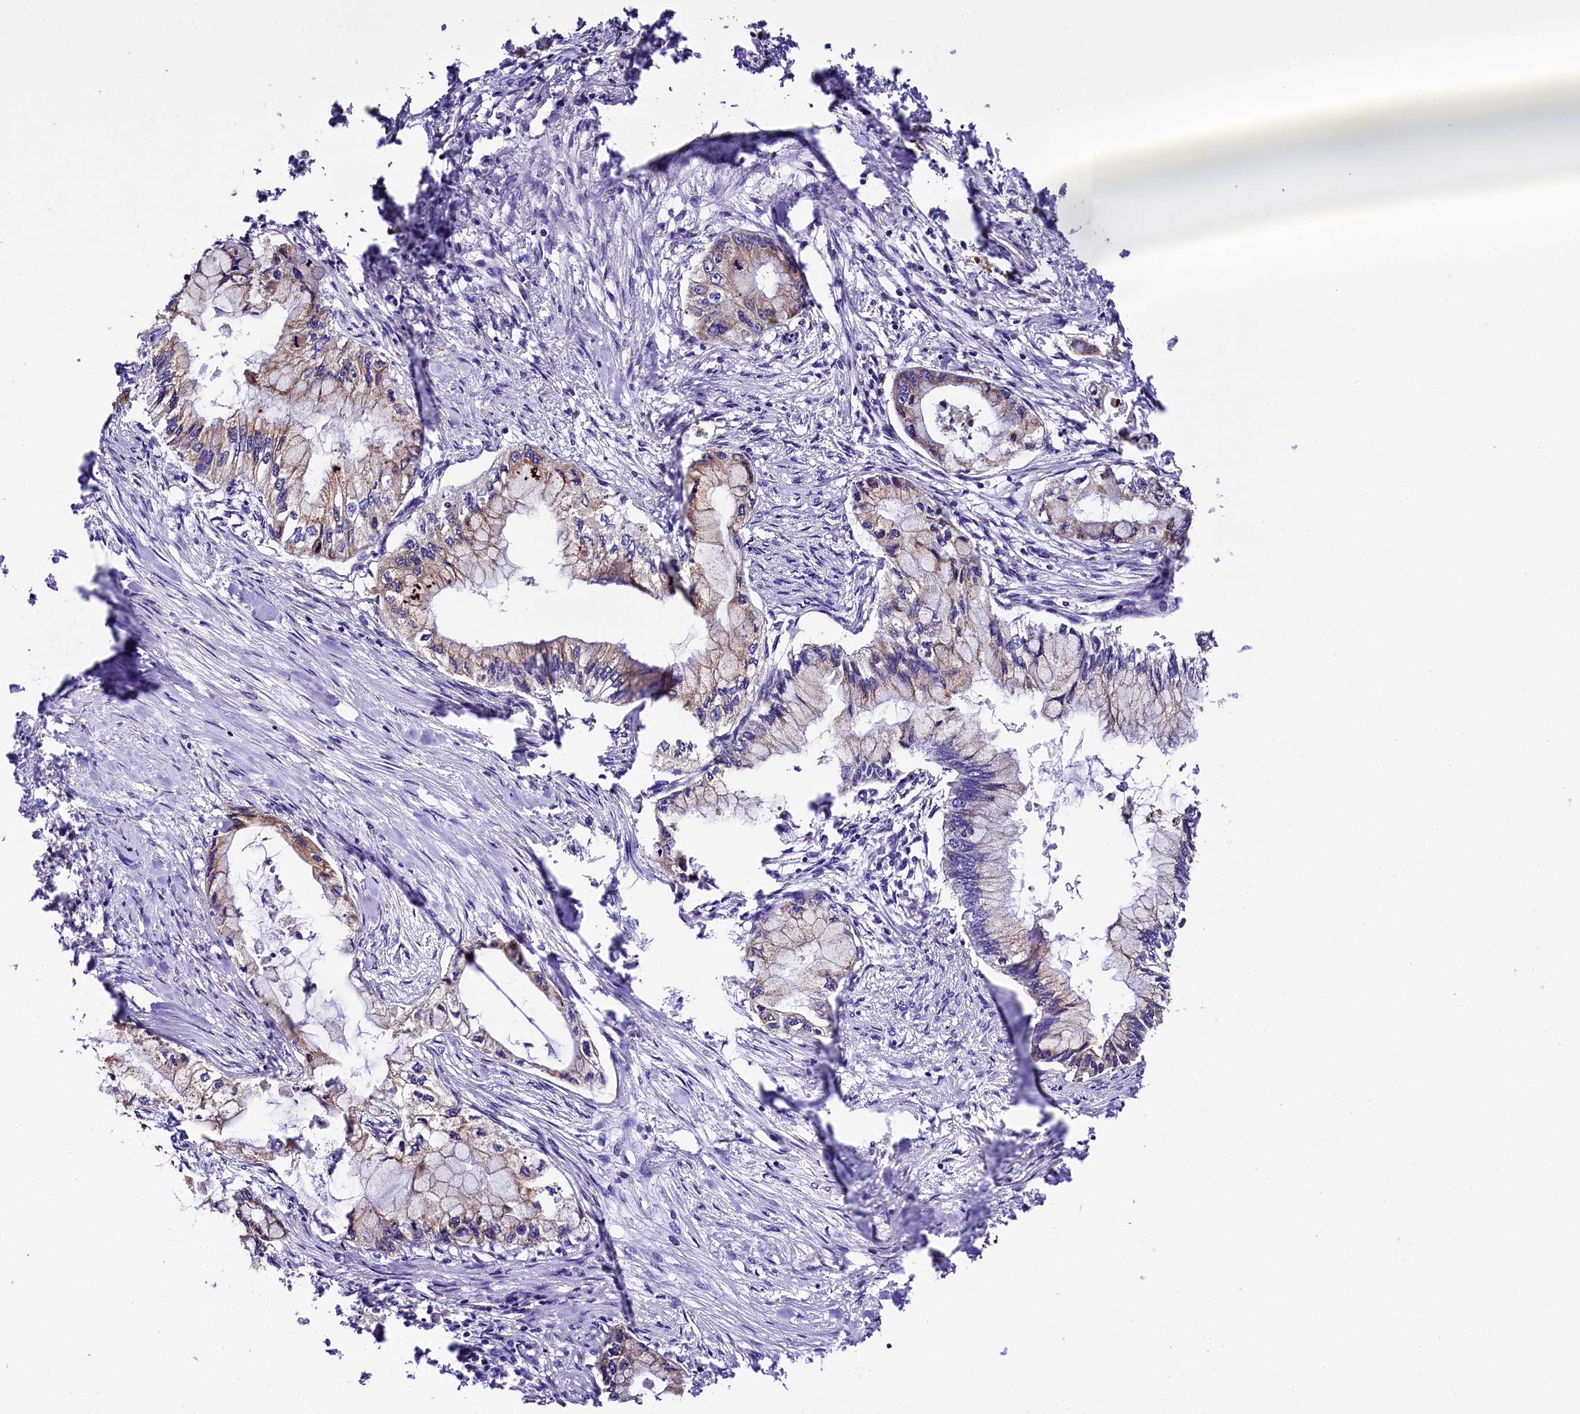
{"staining": {"intensity": "weak", "quantity": "25%-75%", "location": "cytoplasmic/membranous"}, "tissue": "pancreatic cancer", "cell_type": "Tumor cells", "image_type": "cancer", "snomed": [{"axis": "morphology", "description": "Adenocarcinoma, NOS"}, {"axis": "topography", "description": "Pancreas"}], "caption": "Human pancreatic cancer stained with a protein marker demonstrates weak staining in tumor cells.", "gene": "CAPS2", "patient": {"sex": "female", "age": 78}}